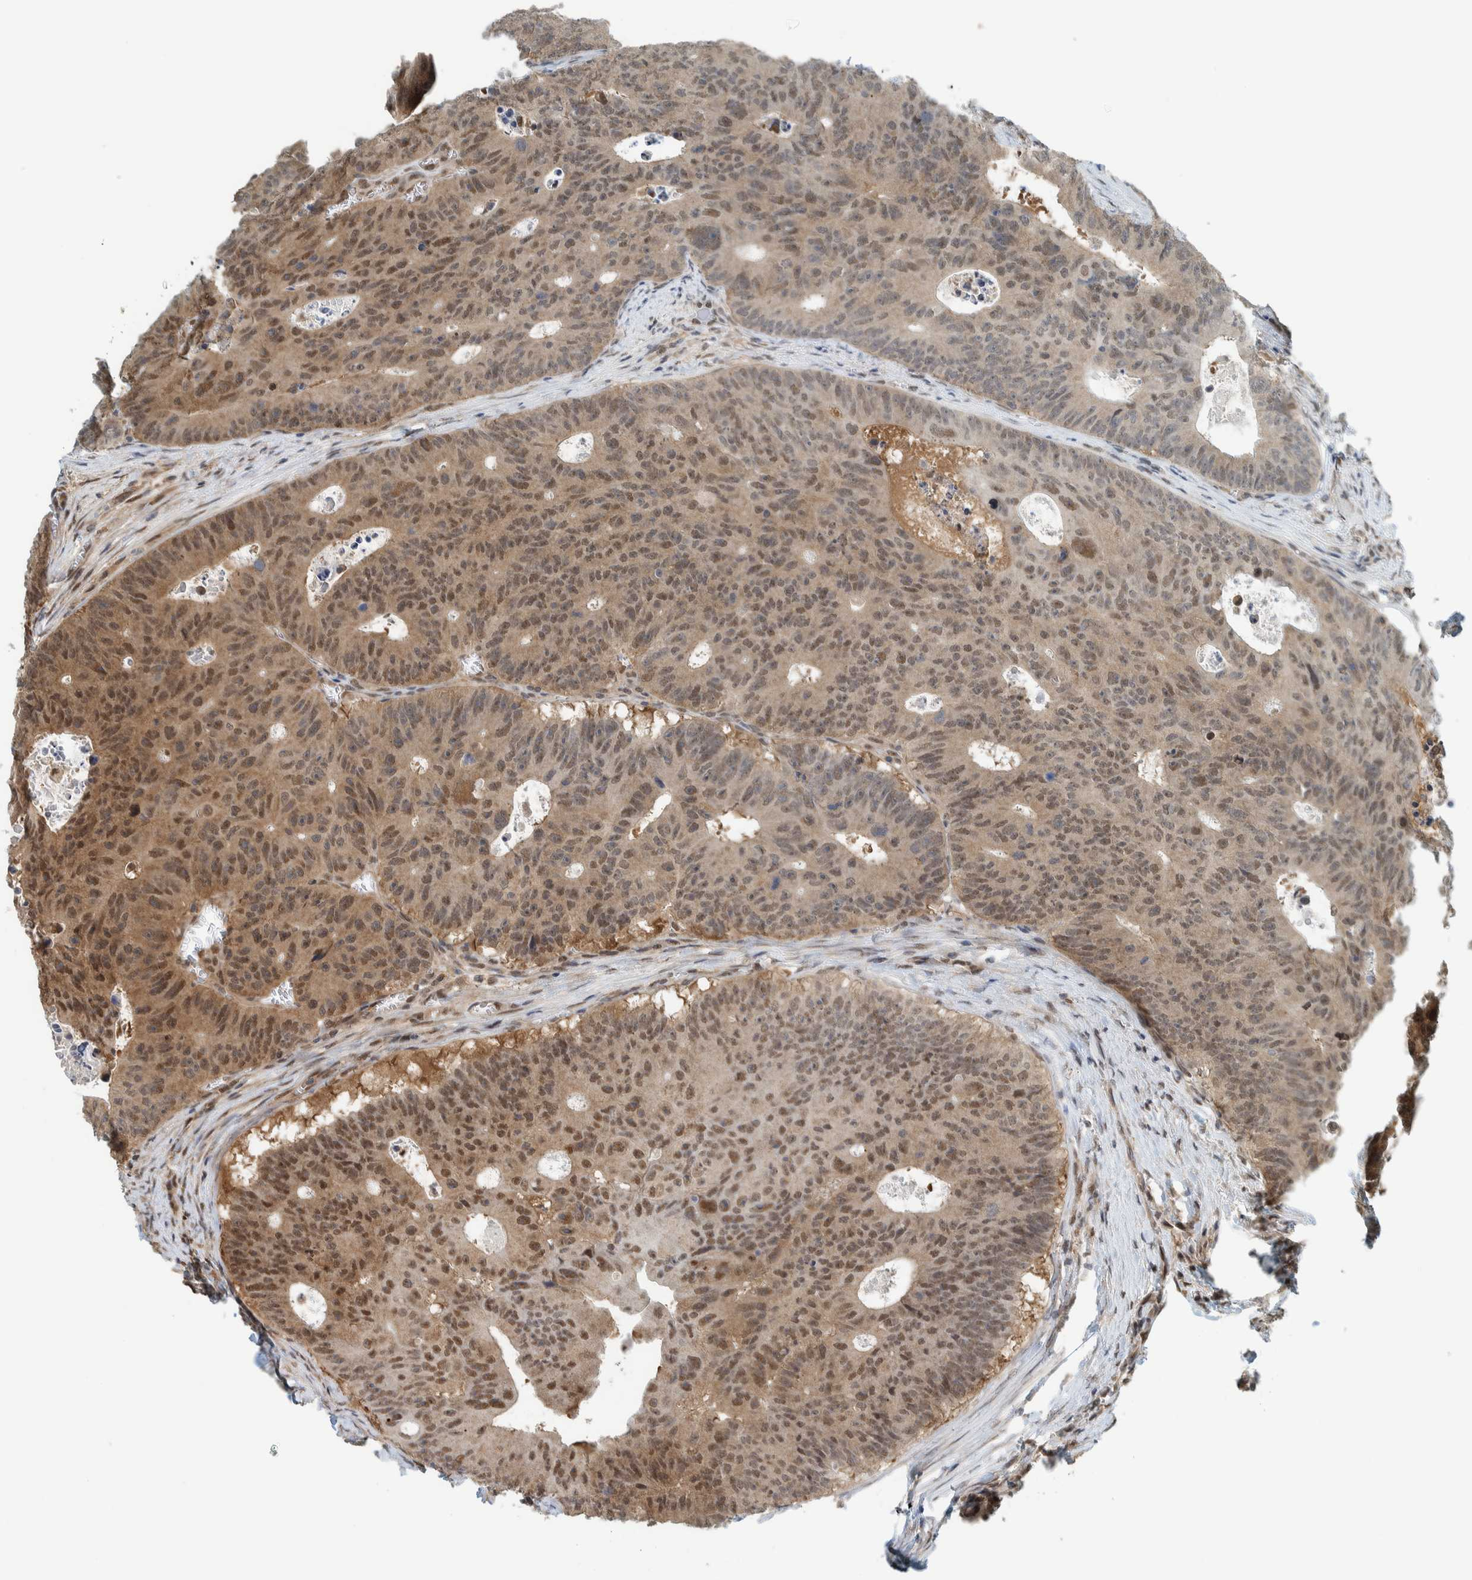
{"staining": {"intensity": "moderate", "quantity": ">75%", "location": "cytoplasmic/membranous,nuclear"}, "tissue": "colorectal cancer", "cell_type": "Tumor cells", "image_type": "cancer", "snomed": [{"axis": "morphology", "description": "Adenocarcinoma, NOS"}, {"axis": "topography", "description": "Colon"}], "caption": "Colorectal cancer stained with a protein marker displays moderate staining in tumor cells.", "gene": "COPS3", "patient": {"sex": "male", "age": 87}}